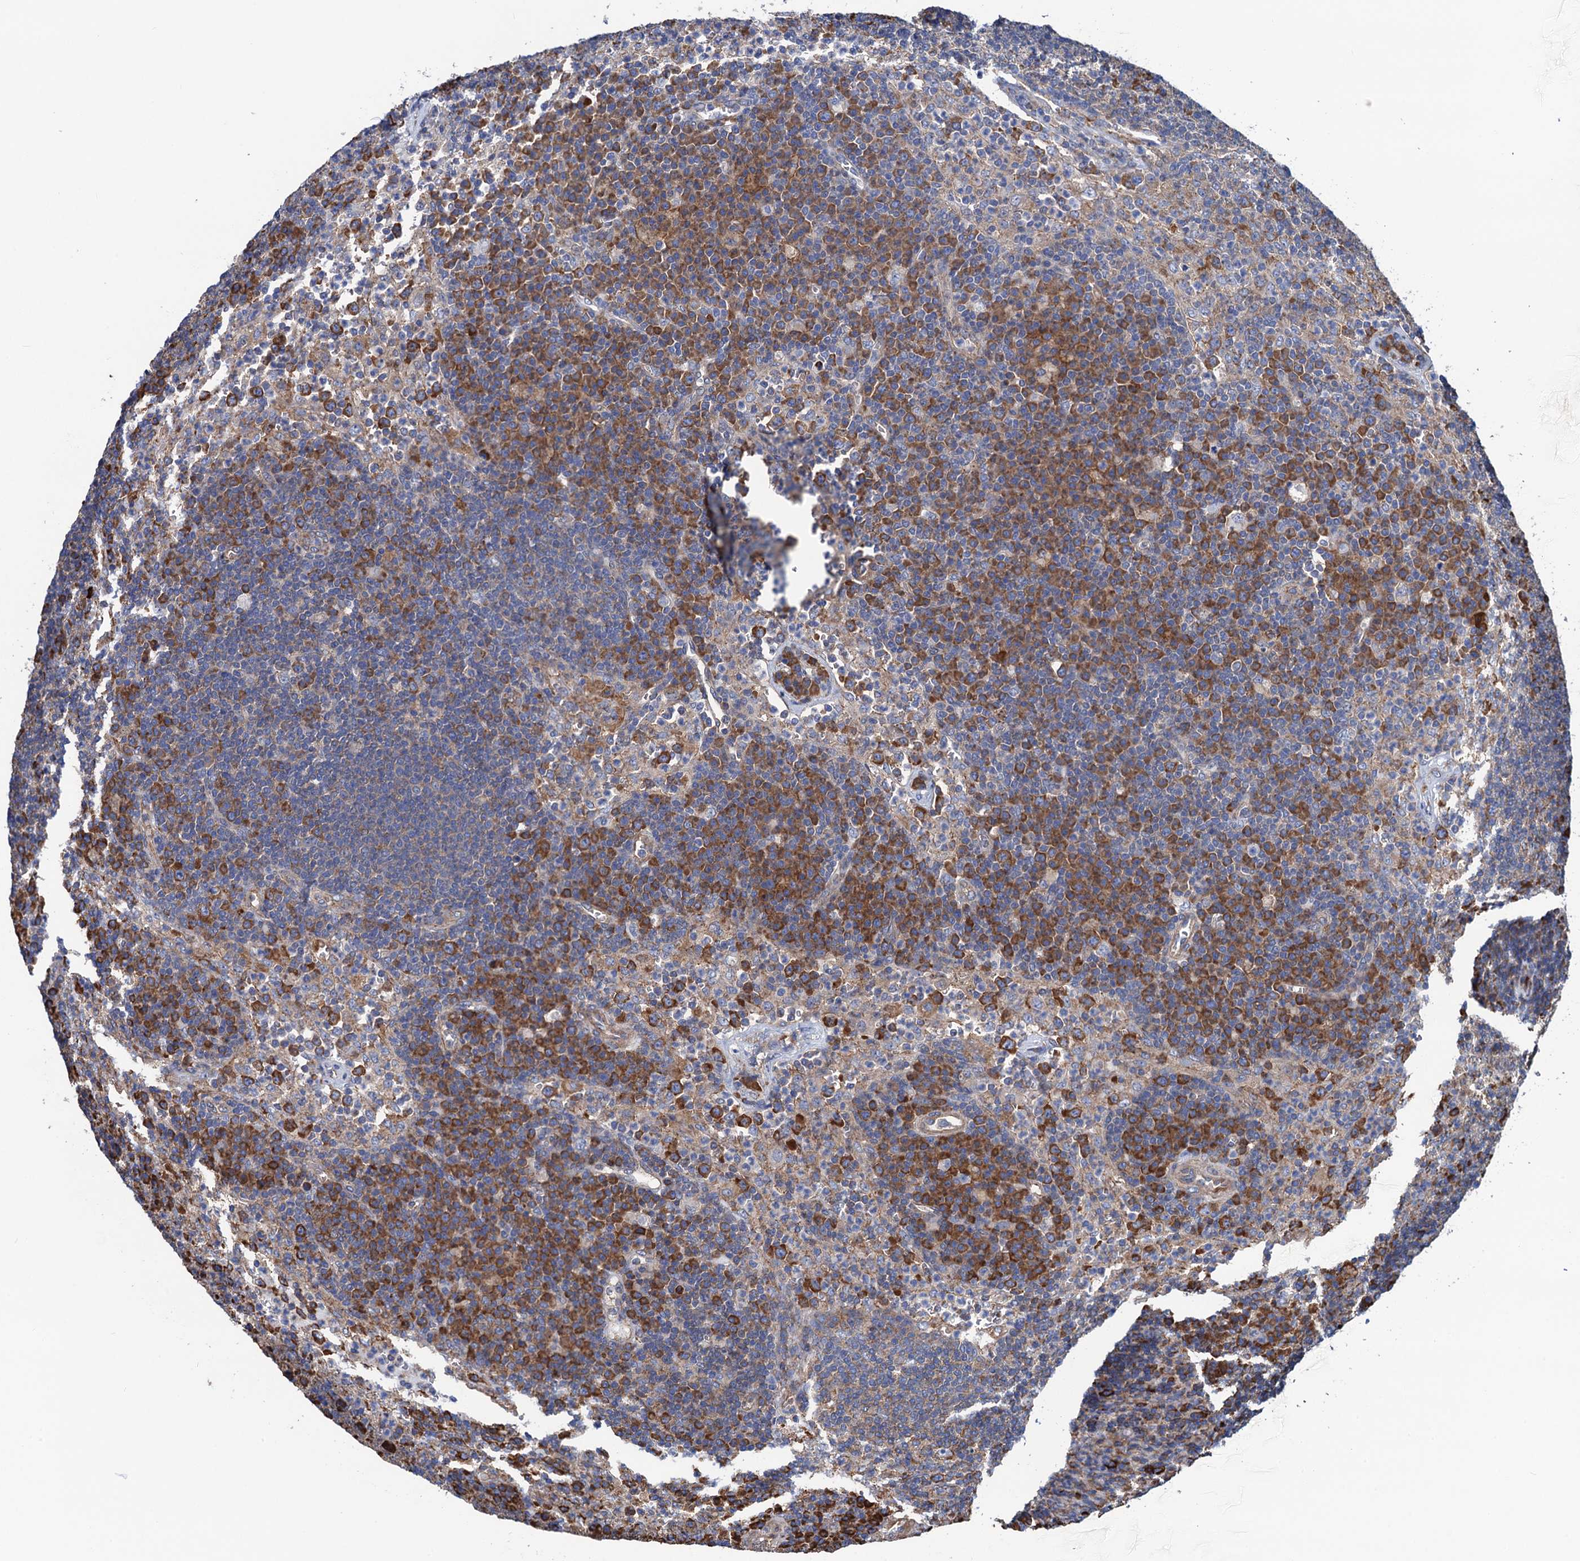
{"staining": {"intensity": "moderate", "quantity": ">75%", "location": "cytoplasmic/membranous"}, "tissue": "lymph node", "cell_type": "Germinal center cells", "image_type": "normal", "snomed": [{"axis": "morphology", "description": "Normal tissue, NOS"}, {"axis": "topography", "description": "Lymph node"}], "caption": "This micrograph displays unremarkable lymph node stained with immunohistochemistry (IHC) to label a protein in brown. The cytoplasmic/membranous of germinal center cells show moderate positivity for the protein. Nuclei are counter-stained blue.", "gene": "SLC12A7", "patient": {"sex": "female", "age": 70}}